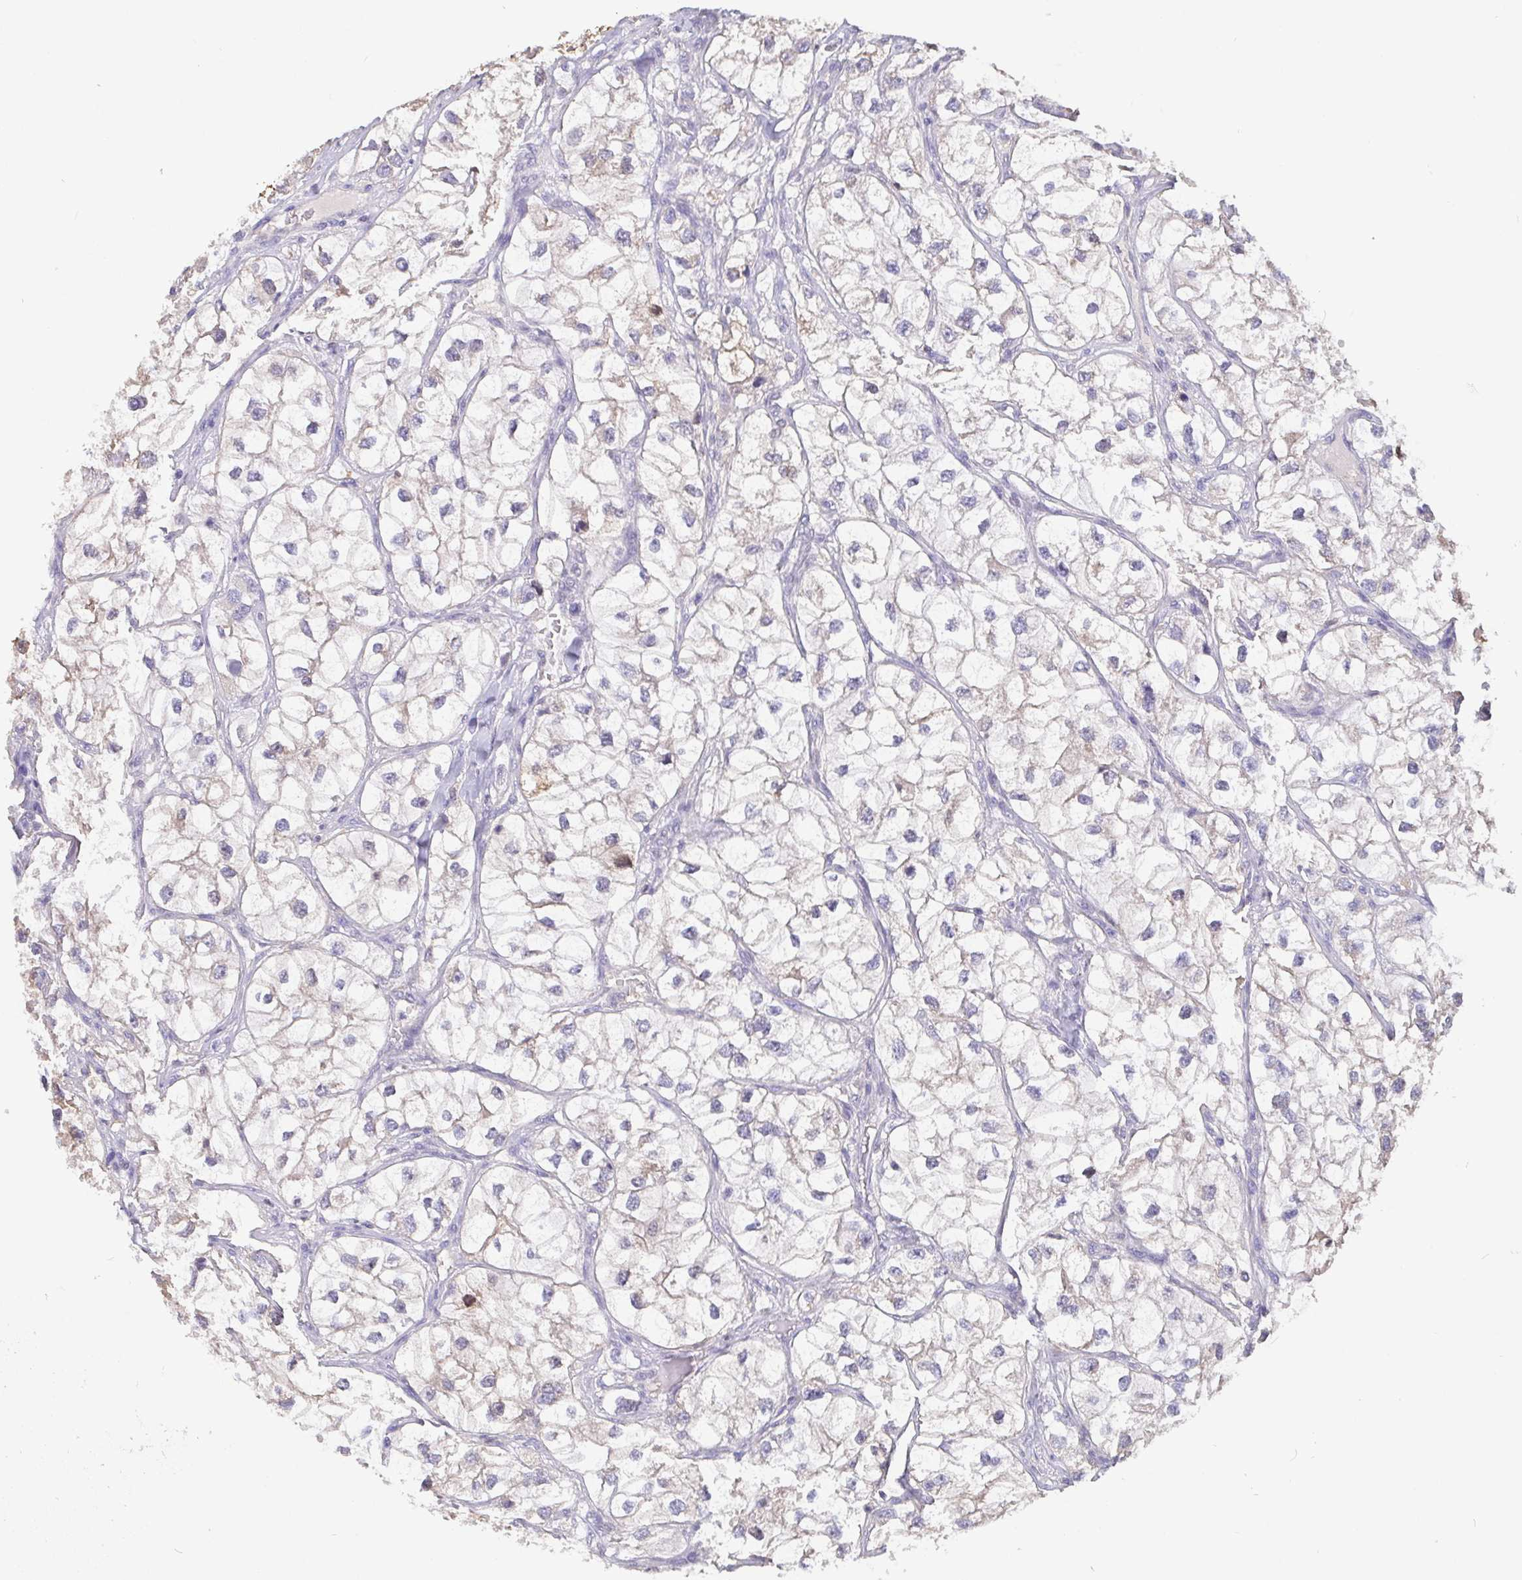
{"staining": {"intensity": "weak", "quantity": "25%-75%", "location": "cytoplasmic/membranous"}, "tissue": "renal cancer", "cell_type": "Tumor cells", "image_type": "cancer", "snomed": [{"axis": "morphology", "description": "Adenocarcinoma, NOS"}, {"axis": "topography", "description": "Kidney"}], "caption": "Protein expression analysis of human renal cancer reveals weak cytoplasmic/membranous expression in about 25%-75% of tumor cells. The staining was performed using DAB to visualize the protein expression in brown, while the nuclei were stained in blue with hematoxylin (Magnification: 20x).", "gene": "IDH1", "patient": {"sex": "male", "age": 59}}